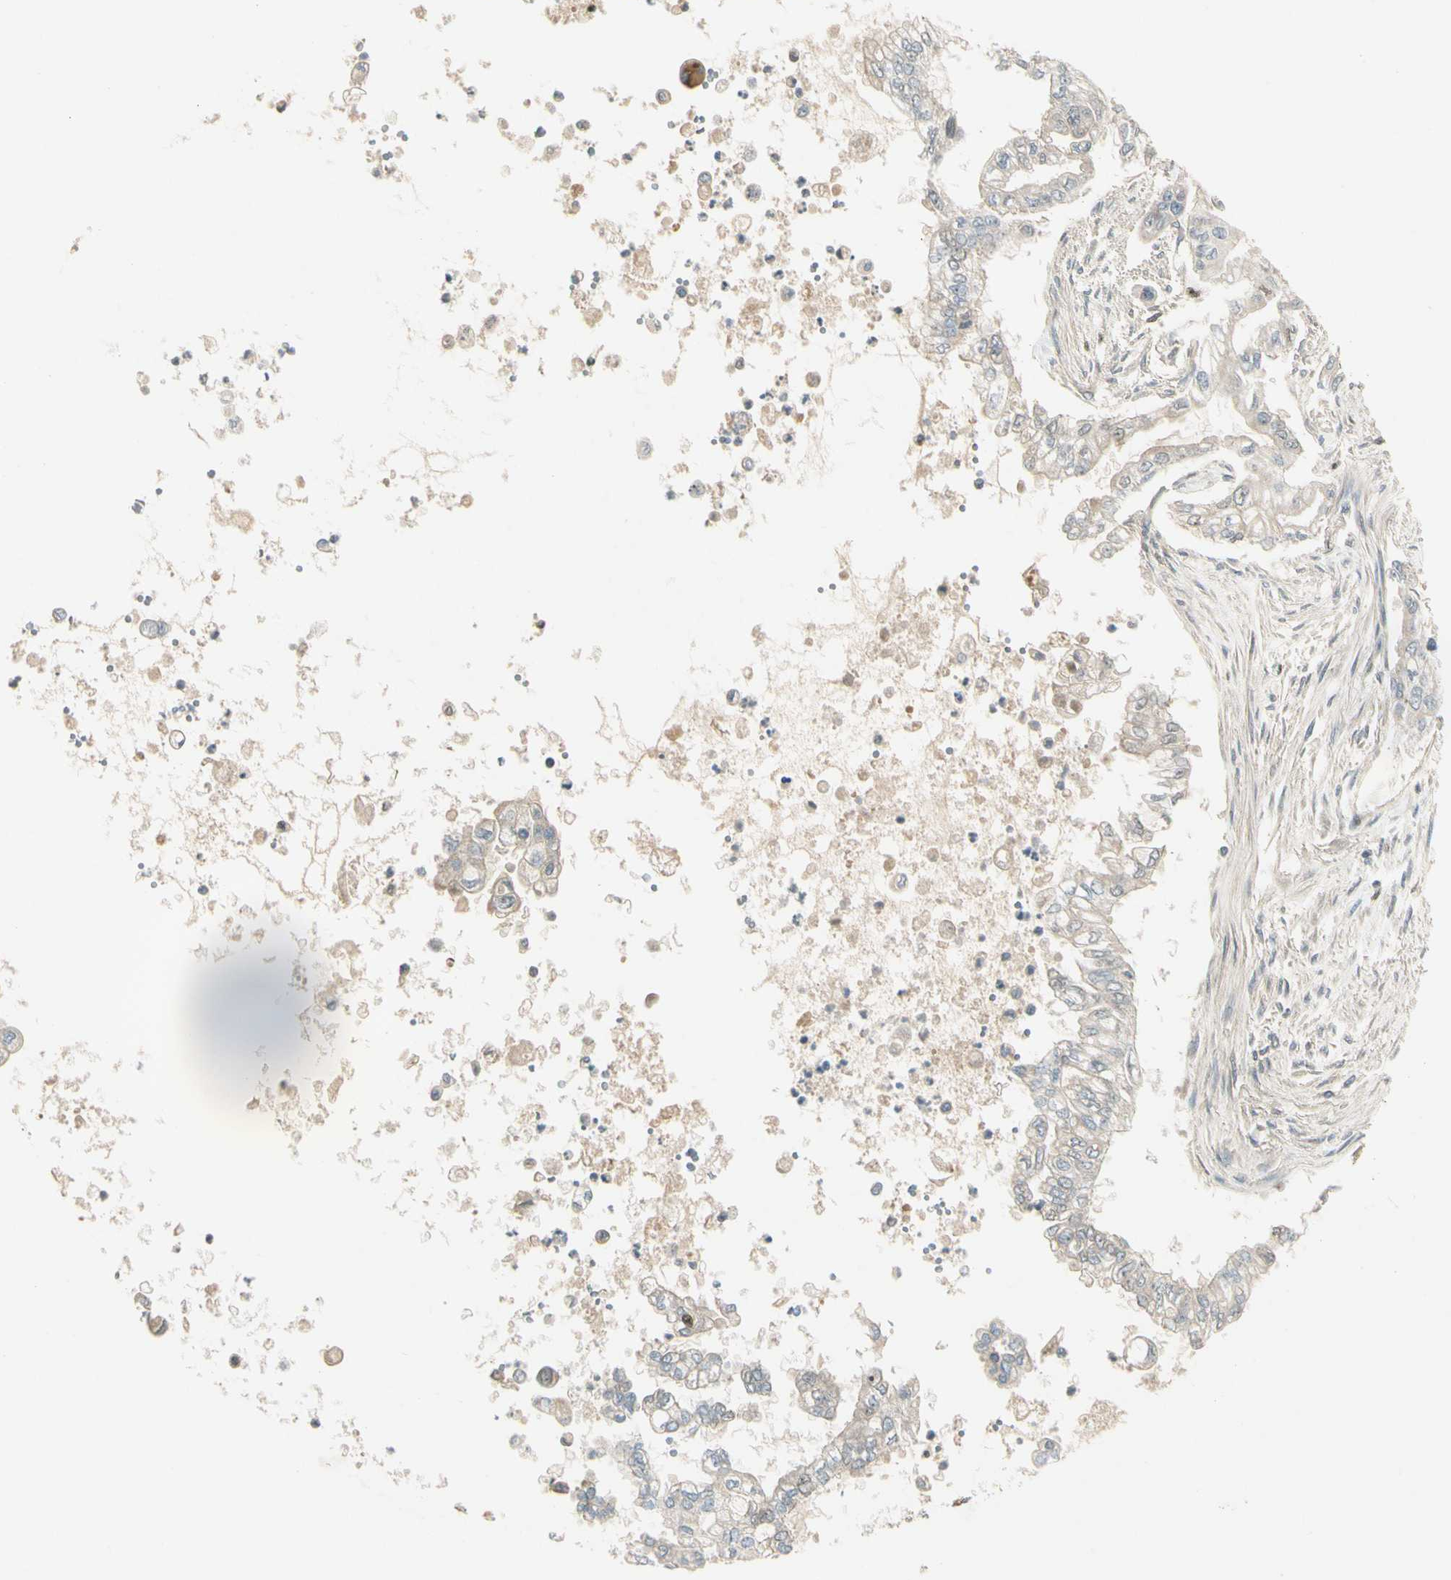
{"staining": {"intensity": "weak", "quantity": "<25%", "location": "nuclear"}, "tissue": "pancreatic cancer", "cell_type": "Tumor cells", "image_type": "cancer", "snomed": [{"axis": "morphology", "description": "Normal tissue, NOS"}, {"axis": "topography", "description": "Pancreas"}], "caption": "High magnification brightfield microscopy of pancreatic cancer stained with DAB (brown) and counterstained with hematoxylin (blue): tumor cells show no significant staining.", "gene": "GTF3A", "patient": {"sex": "male", "age": 42}}